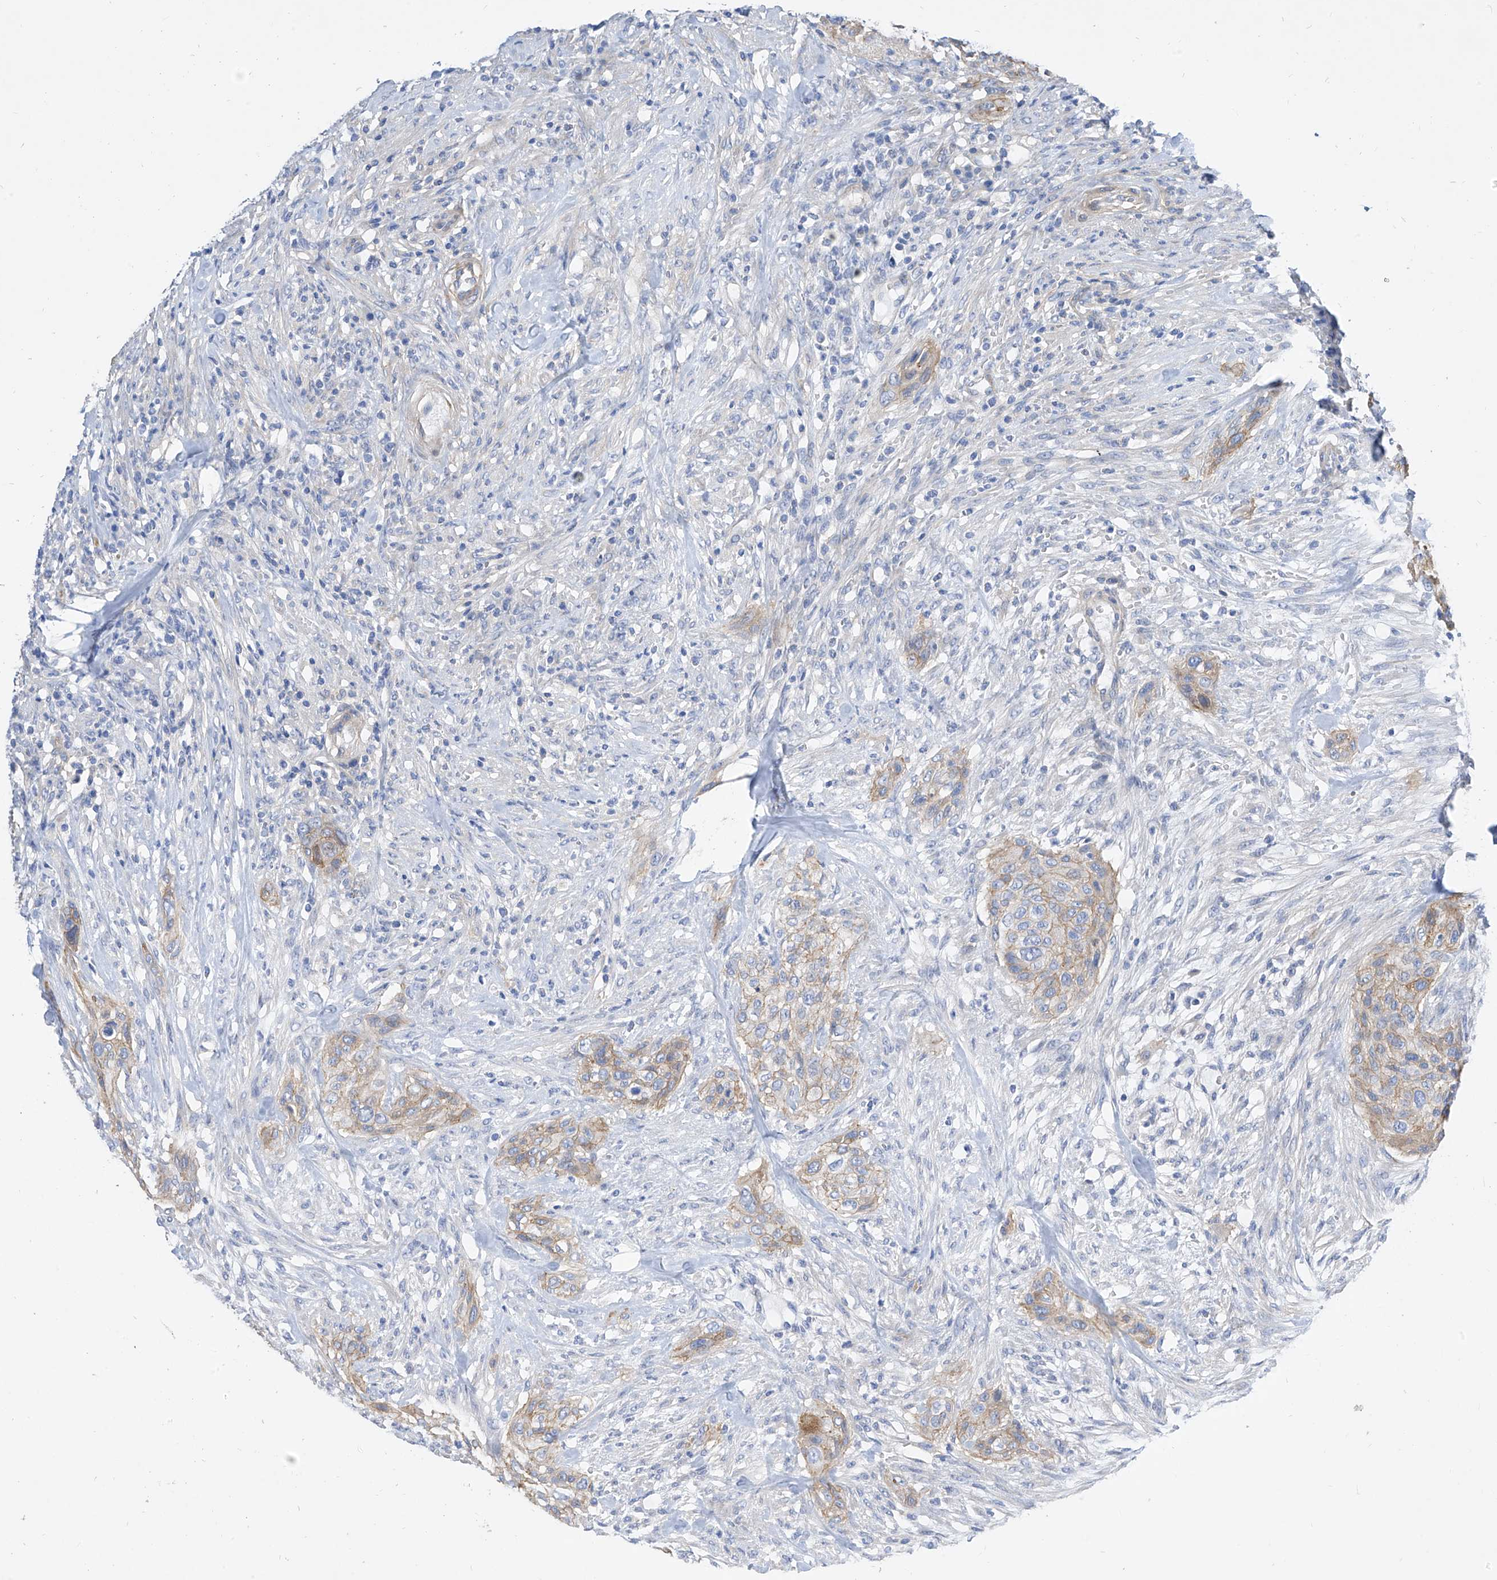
{"staining": {"intensity": "weak", "quantity": ">75%", "location": "cytoplasmic/membranous"}, "tissue": "urothelial cancer", "cell_type": "Tumor cells", "image_type": "cancer", "snomed": [{"axis": "morphology", "description": "Urothelial carcinoma, High grade"}, {"axis": "topography", "description": "Urinary bladder"}], "caption": "Human urothelial cancer stained for a protein (brown) reveals weak cytoplasmic/membranous positive expression in about >75% of tumor cells.", "gene": "SCGB2A1", "patient": {"sex": "male", "age": 35}}